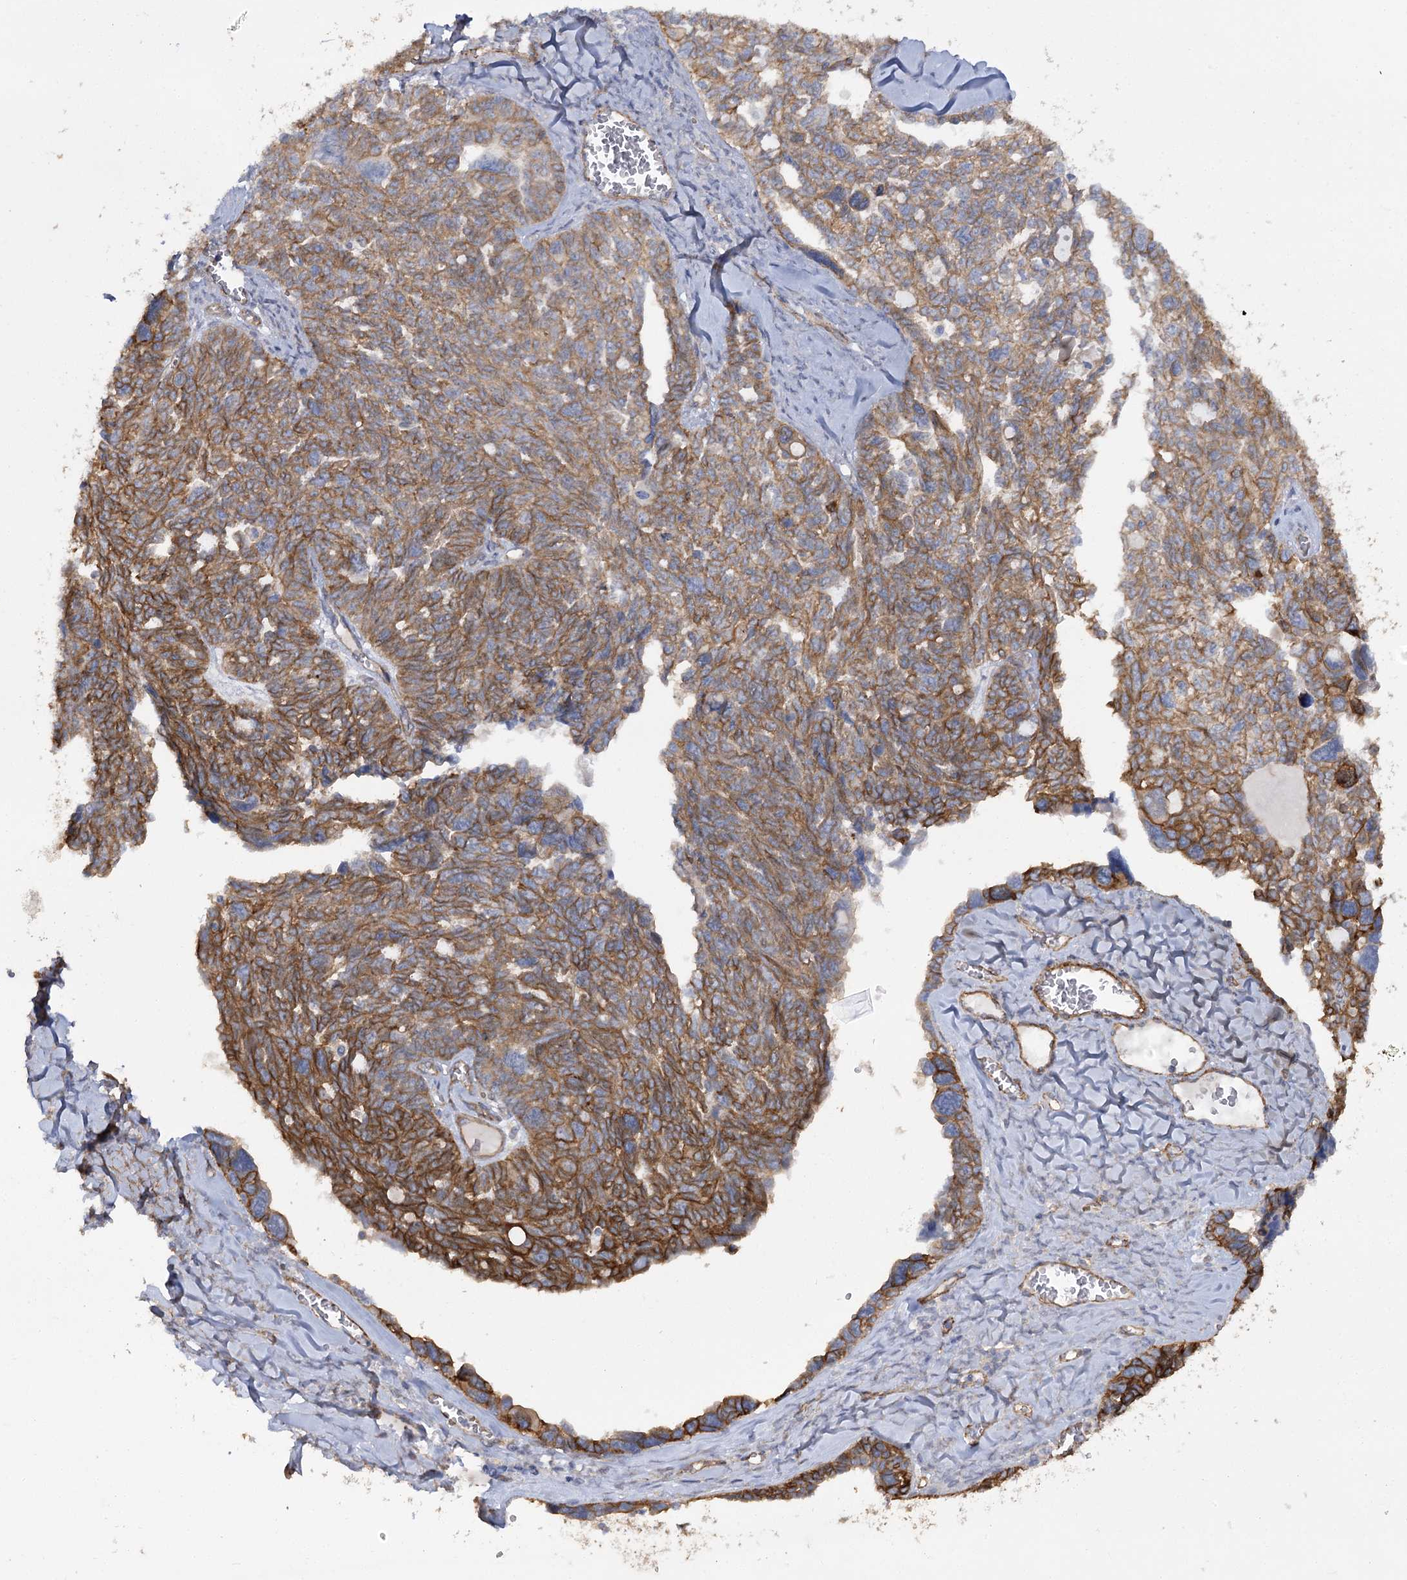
{"staining": {"intensity": "moderate", "quantity": ">75%", "location": "cytoplasmic/membranous"}, "tissue": "ovarian cancer", "cell_type": "Tumor cells", "image_type": "cancer", "snomed": [{"axis": "morphology", "description": "Cystadenocarcinoma, serous, NOS"}, {"axis": "topography", "description": "Ovary"}], "caption": "Approximately >75% of tumor cells in human ovarian serous cystadenocarcinoma display moderate cytoplasmic/membranous protein staining as visualized by brown immunohistochemical staining.", "gene": "SYNPO2", "patient": {"sex": "female", "age": 79}}